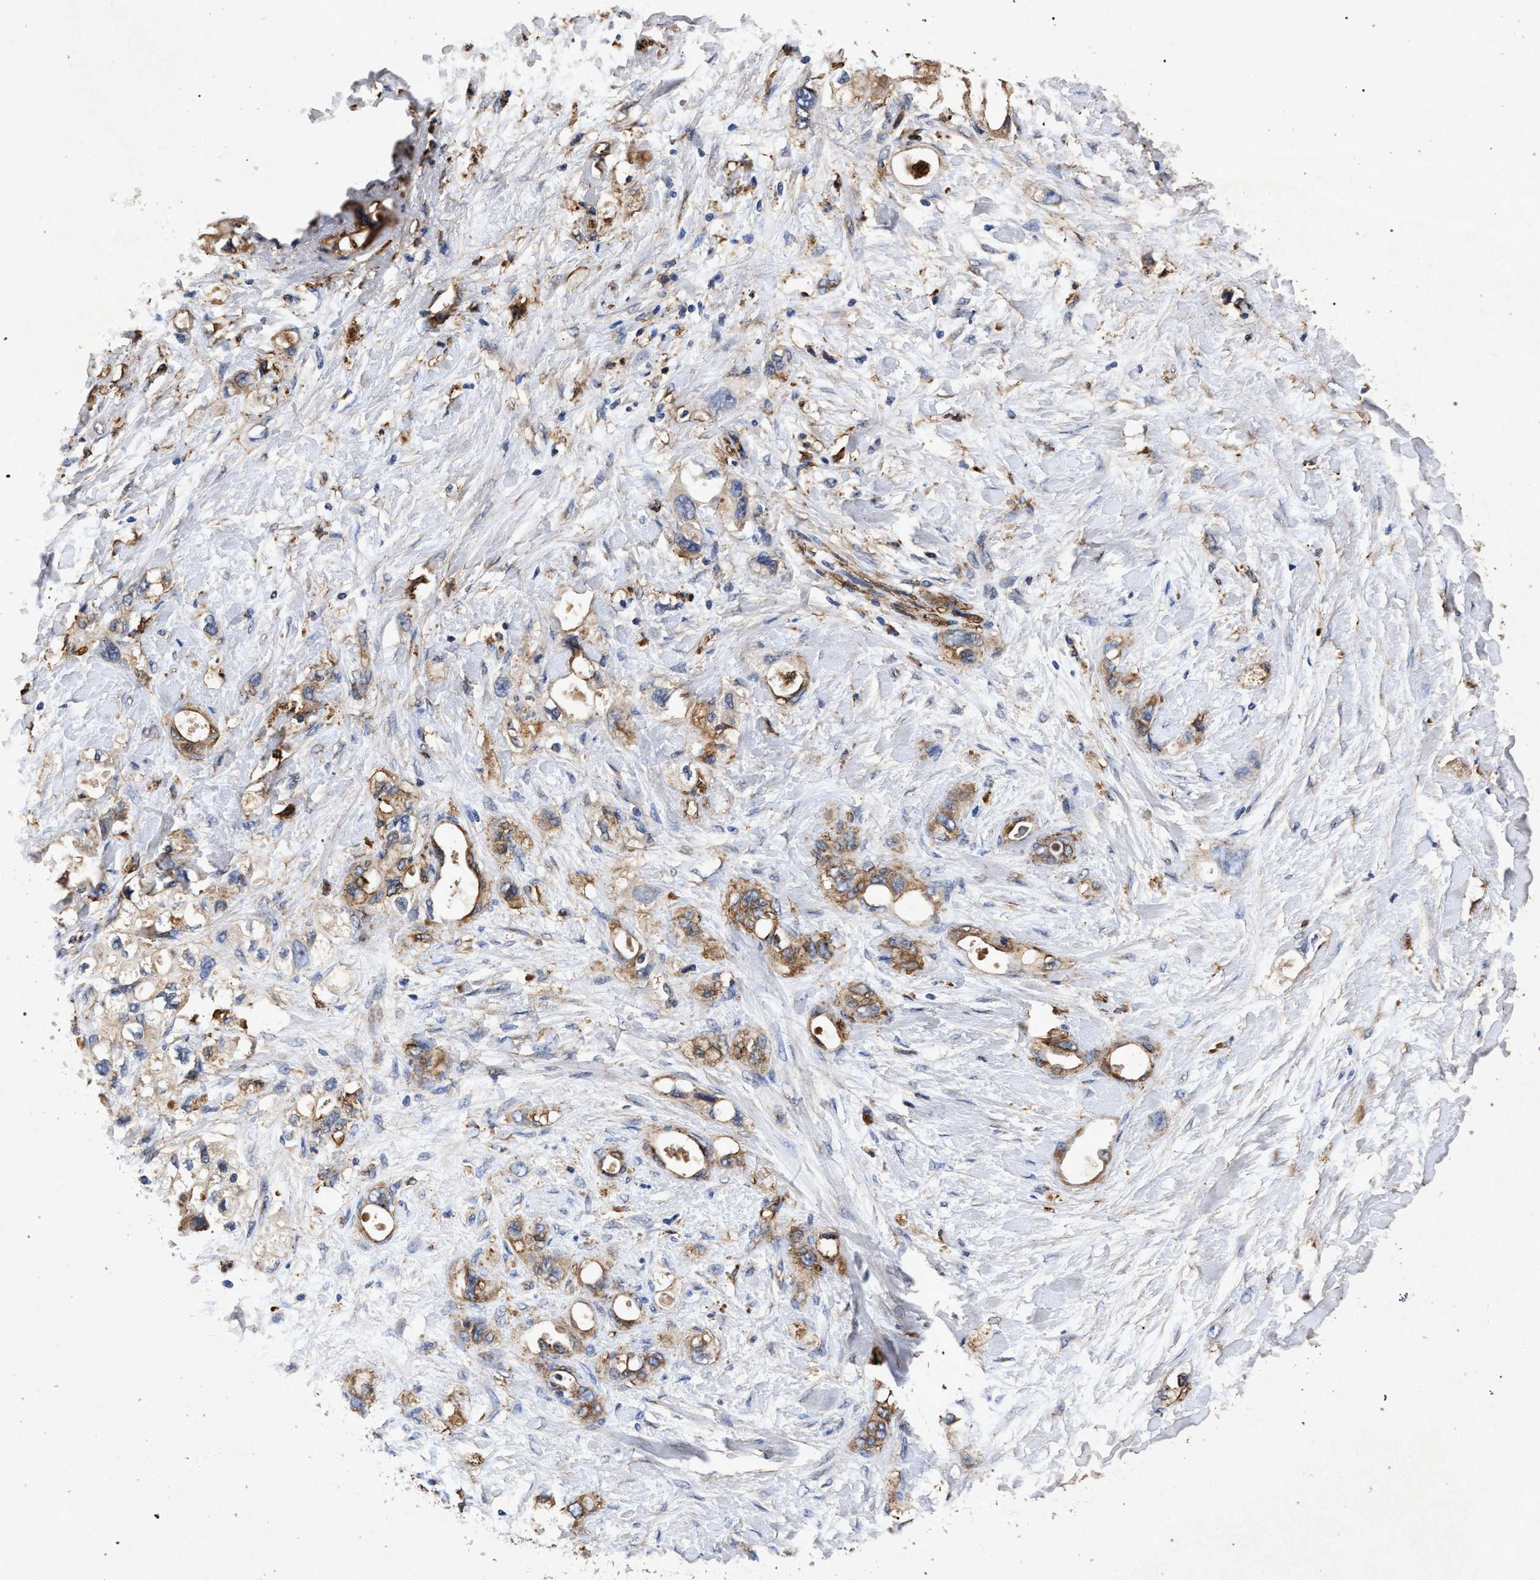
{"staining": {"intensity": "moderate", "quantity": "25%-75%", "location": "cytoplasmic/membranous"}, "tissue": "pancreatic cancer", "cell_type": "Tumor cells", "image_type": "cancer", "snomed": [{"axis": "morphology", "description": "Adenocarcinoma, NOS"}, {"axis": "topography", "description": "Pancreas"}], "caption": "Pancreatic cancer stained with a brown dye reveals moderate cytoplasmic/membranous positive staining in about 25%-75% of tumor cells.", "gene": "MARCKS", "patient": {"sex": "female", "age": 56}}